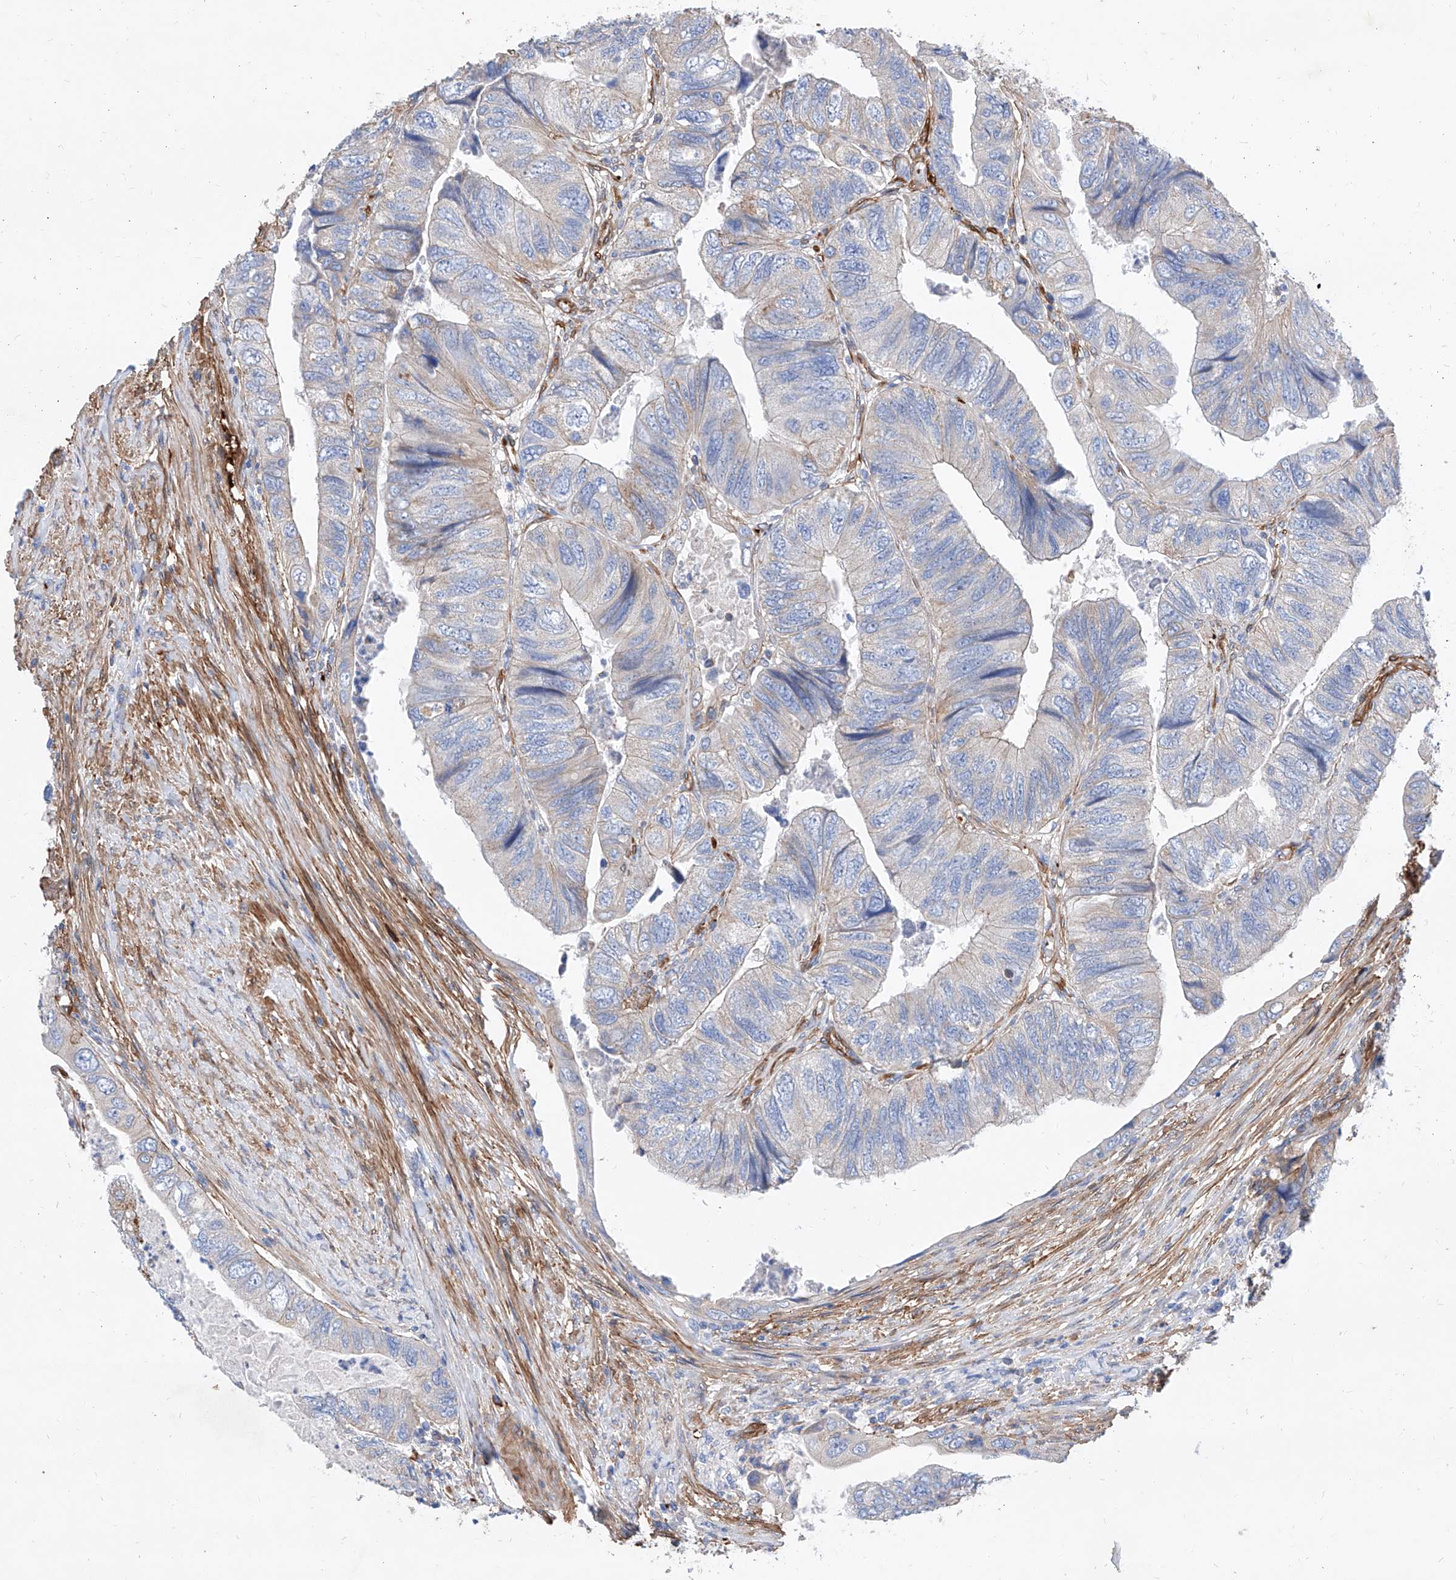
{"staining": {"intensity": "moderate", "quantity": "<25%", "location": "cytoplasmic/membranous"}, "tissue": "colorectal cancer", "cell_type": "Tumor cells", "image_type": "cancer", "snomed": [{"axis": "morphology", "description": "Adenocarcinoma, NOS"}, {"axis": "topography", "description": "Rectum"}], "caption": "Colorectal adenocarcinoma was stained to show a protein in brown. There is low levels of moderate cytoplasmic/membranous staining in about <25% of tumor cells. (DAB (3,3'-diaminobenzidine) IHC, brown staining for protein, blue staining for nuclei).", "gene": "TAS2R60", "patient": {"sex": "male", "age": 63}}